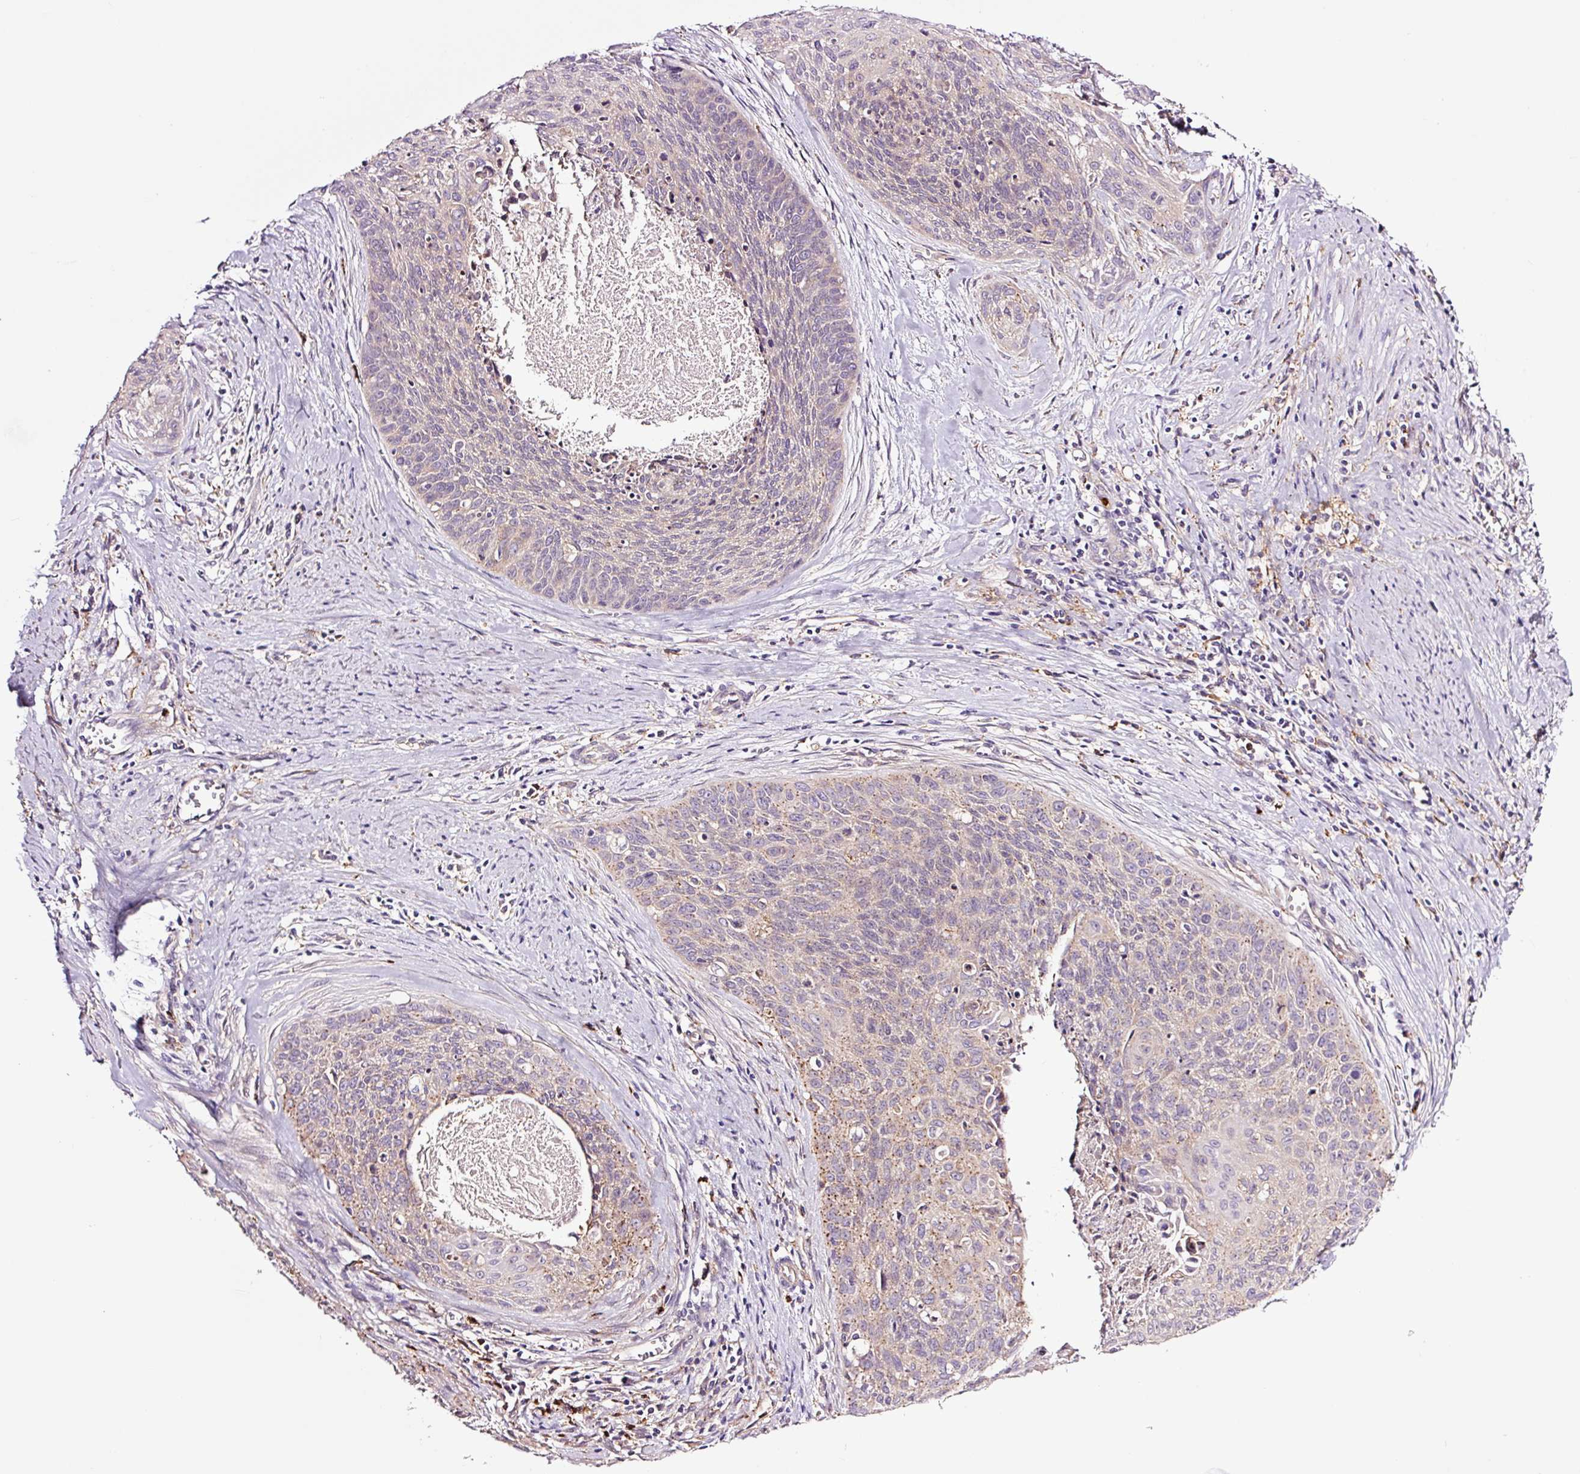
{"staining": {"intensity": "weak", "quantity": "<25%", "location": "cytoplasmic/membranous"}, "tissue": "cervical cancer", "cell_type": "Tumor cells", "image_type": "cancer", "snomed": [{"axis": "morphology", "description": "Squamous cell carcinoma, NOS"}, {"axis": "topography", "description": "Cervix"}], "caption": "Tumor cells show no significant positivity in cervical cancer (squamous cell carcinoma).", "gene": "SH2D6", "patient": {"sex": "female", "age": 55}}